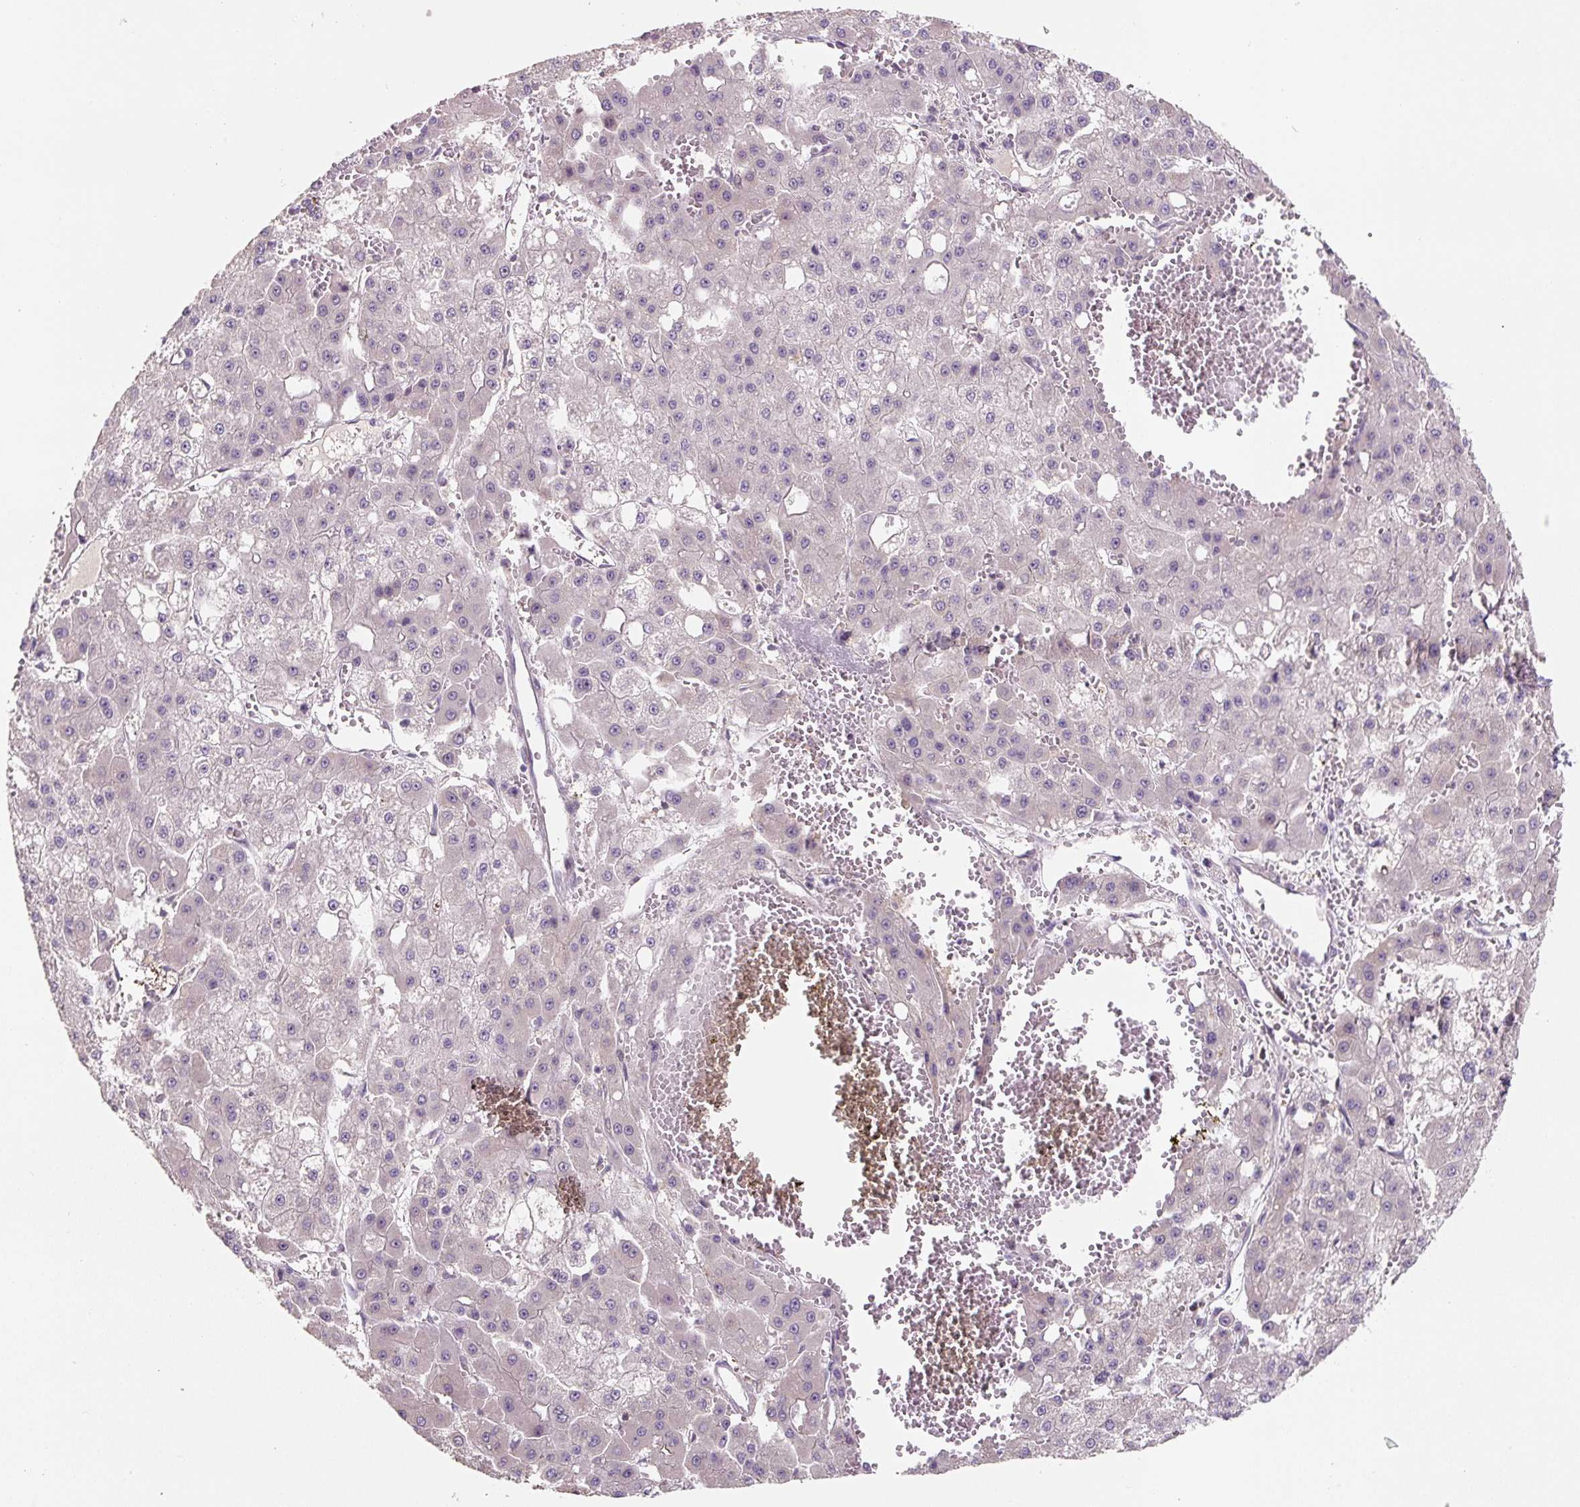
{"staining": {"intensity": "negative", "quantity": "none", "location": "none"}, "tissue": "liver cancer", "cell_type": "Tumor cells", "image_type": "cancer", "snomed": [{"axis": "morphology", "description": "Carcinoma, Hepatocellular, NOS"}, {"axis": "topography", "description": "Liver"}], "caption": "There is no significant staining in tumor cells of liver hepatocellular carcinoma.", "gene": "C2orf73", "patient": {"sex": "male", "age": 47}}